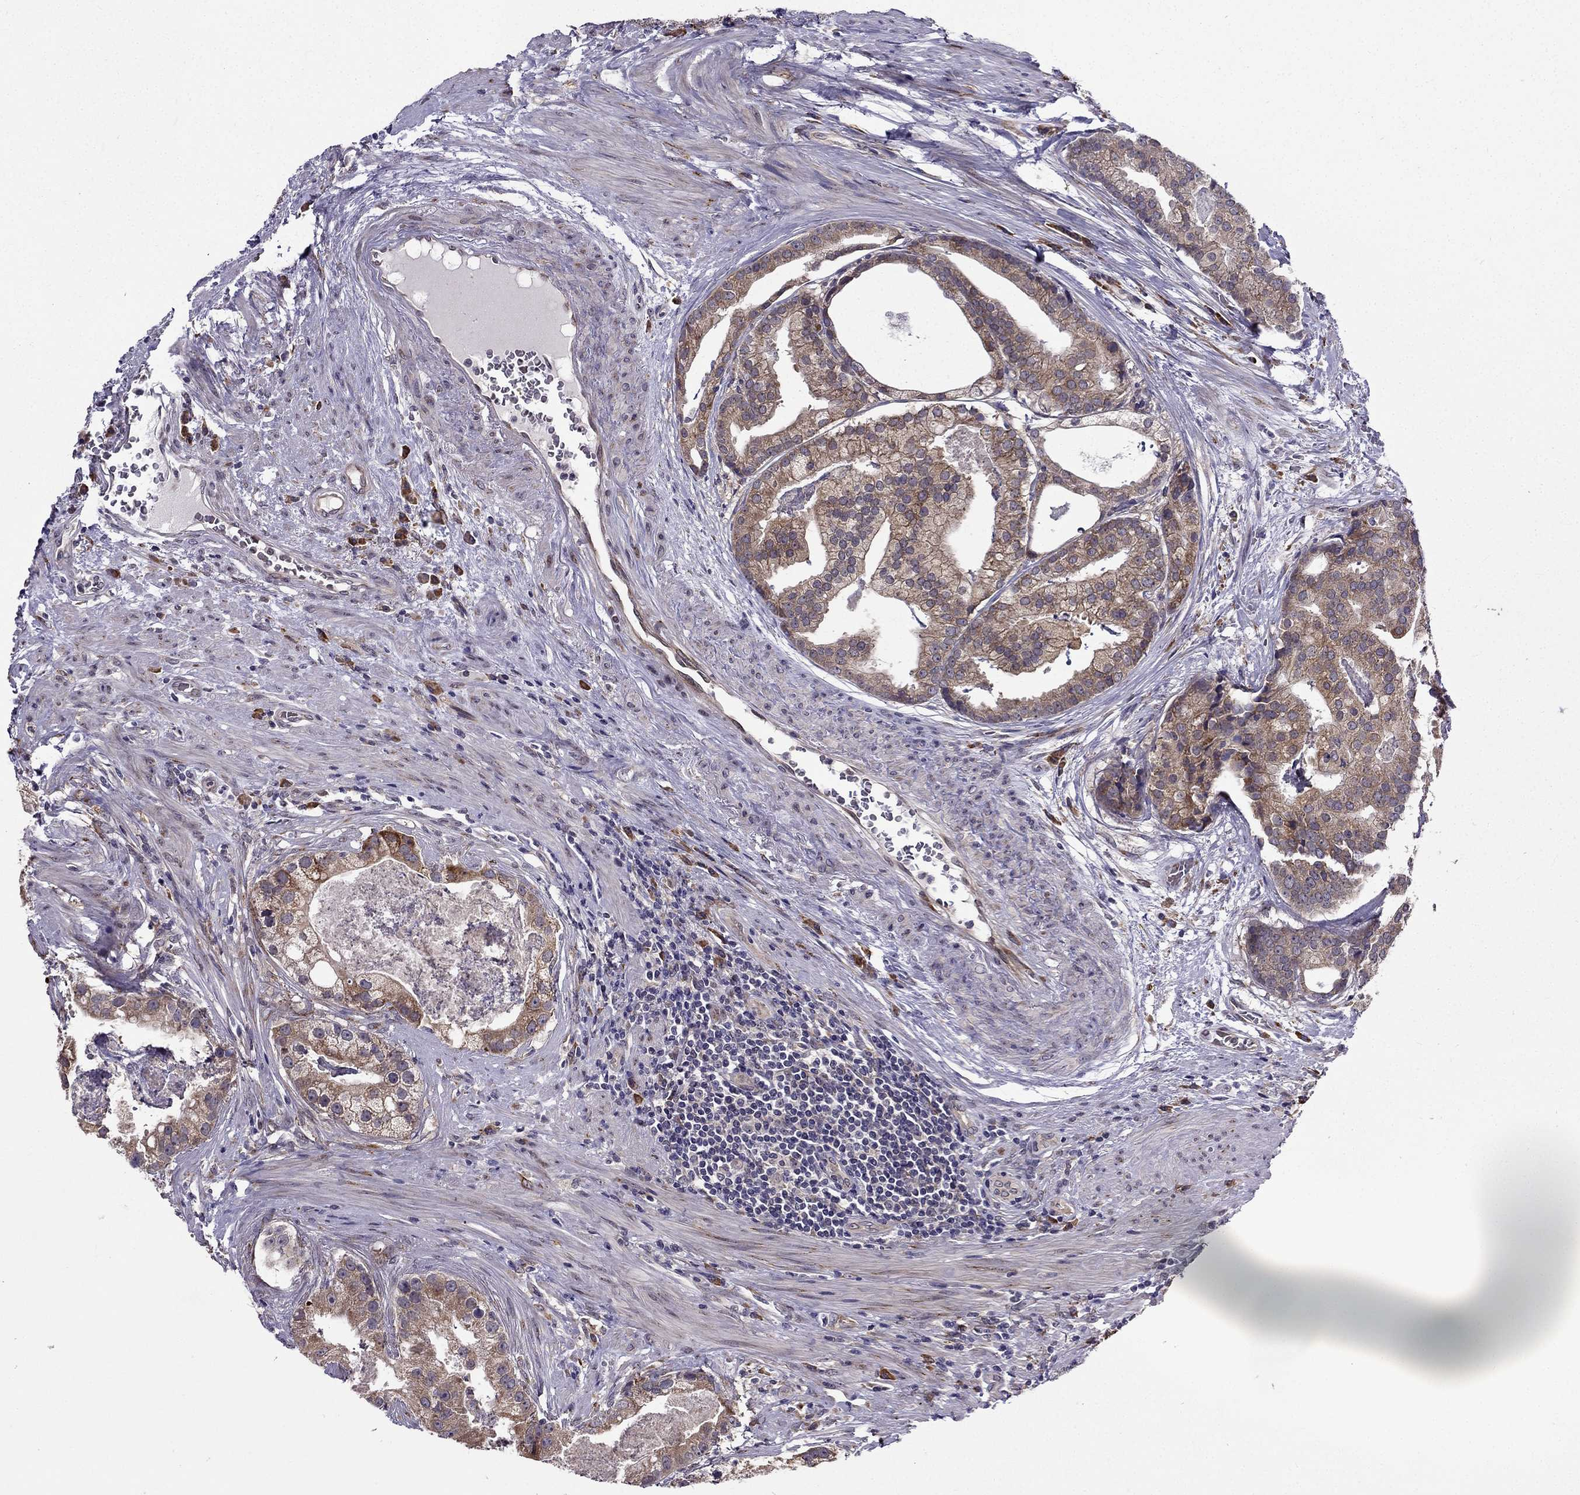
{"staining": {"intensity": "moderate", "quantity": "<25%", "location": "cytoplasmic/membranous"}, "tissue": "prostate cancer", "cell_type": "Tumor cells", "image_type": "cancer", "snomed": [{"axis": "morphology", "description": "Adenocarcinoma, NOS"}, {"axis": "topography", "description": "Prostate and seminal vesicle, NOS"}, {"axis": "topography", "description": "Prostate"}], "caption": "This histopathology image demonstrates immunohistochemistry (IHC) staining of adenocarcinoma (prostate), with low moderate cytoplasmic/membranous staining in about <25% of tumor cells.", "gene": "ARHGEF28", "patient": {"sex": "male", "age": 44}}